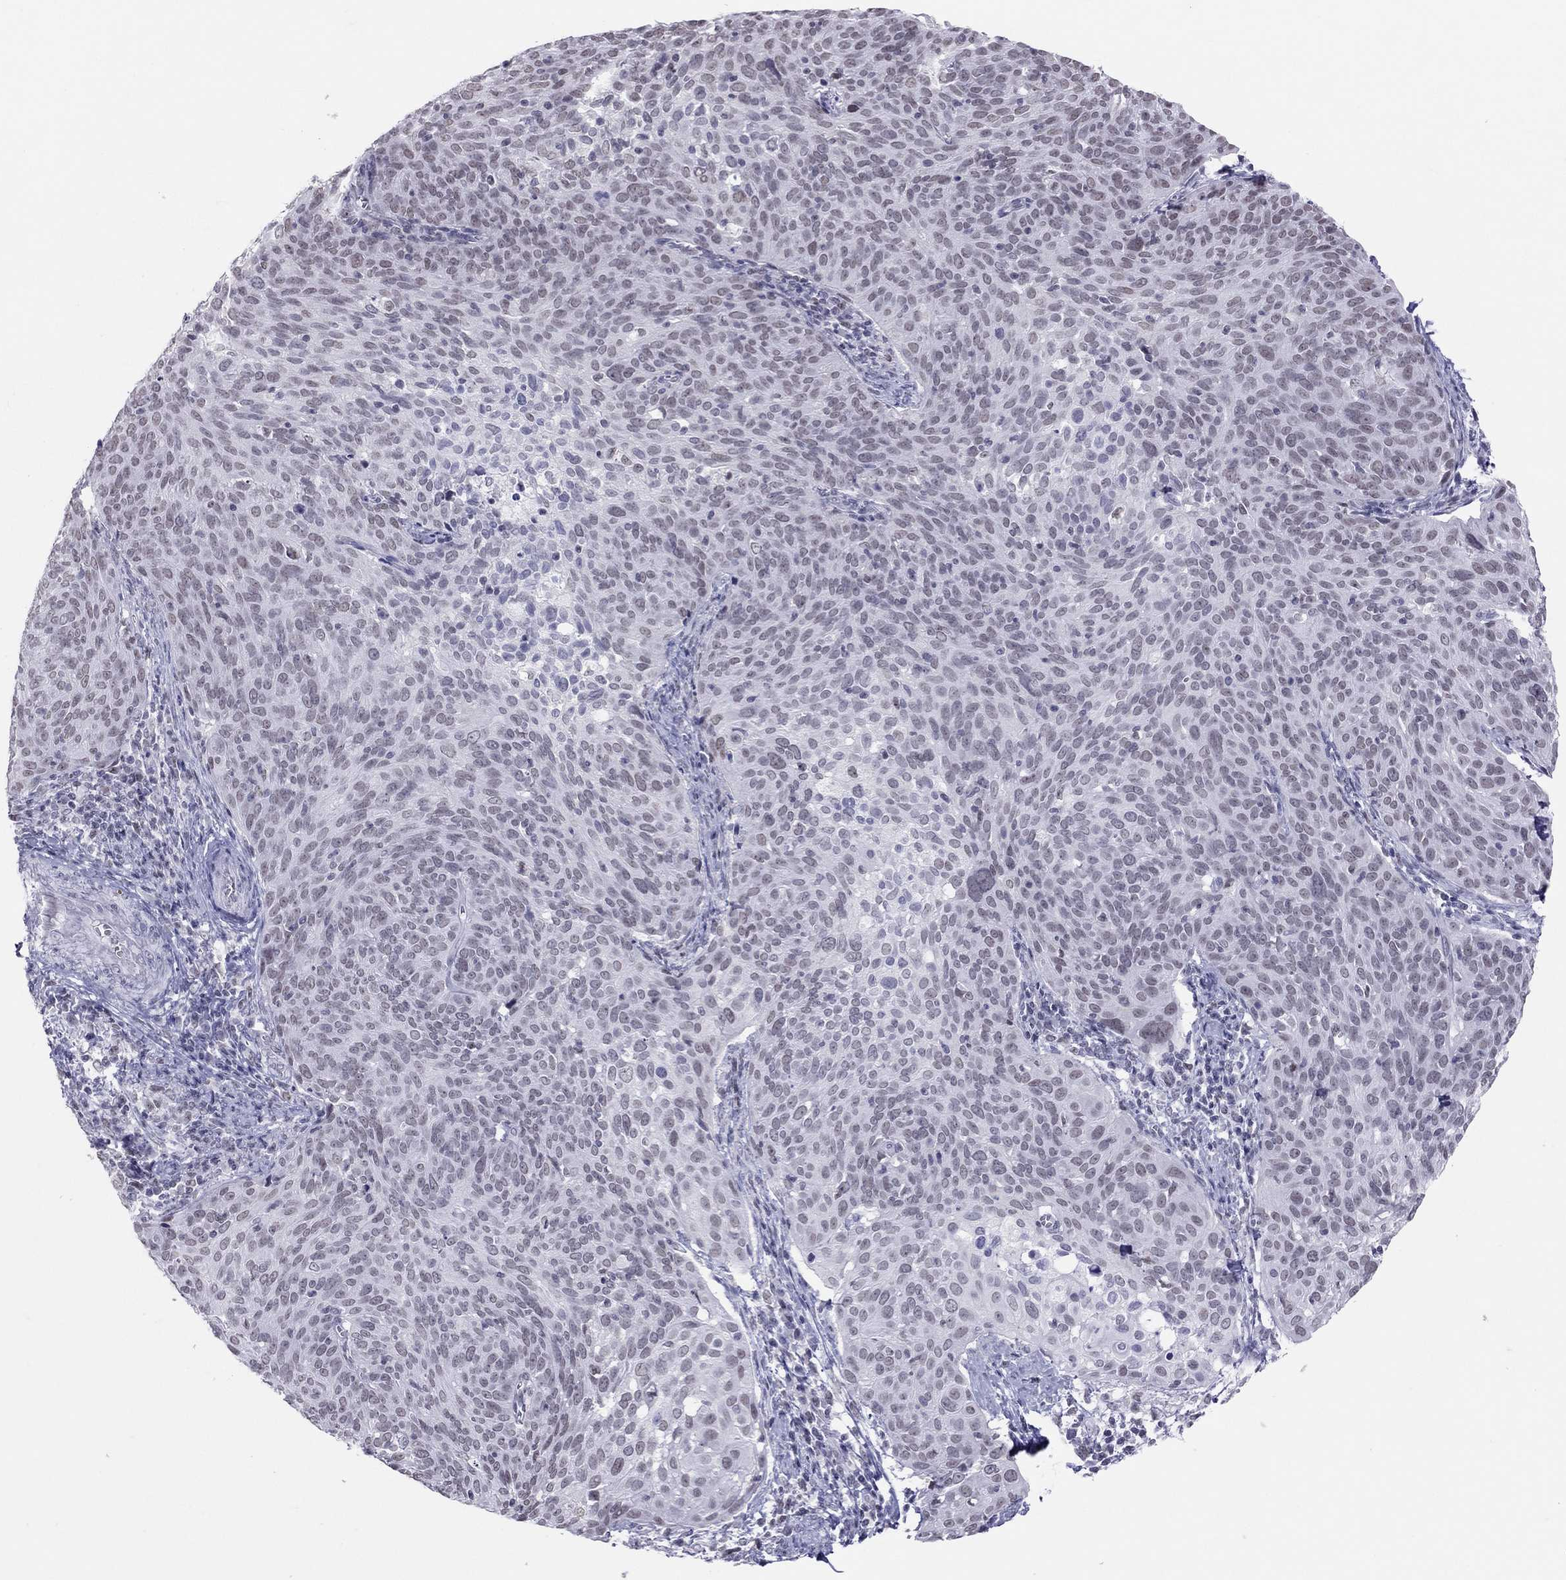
{"staining": {"intensity": "negative", "quantity": "none", "location": "none"}, "tissue": "cervical cancer", "cell_type": "Tumor cells", "image_type": "cancer", "snomed": [{"axis": "morphology", "description": "Squamous cell carcinoma, NOS"}, {"axis": "topography", "description": "Cervix"}], "caption": "IHC of human cervical cancer demonstrates no staining in tumor cells.", "gene": "JHY", "patient": {"sex": "female", "age": 39}}